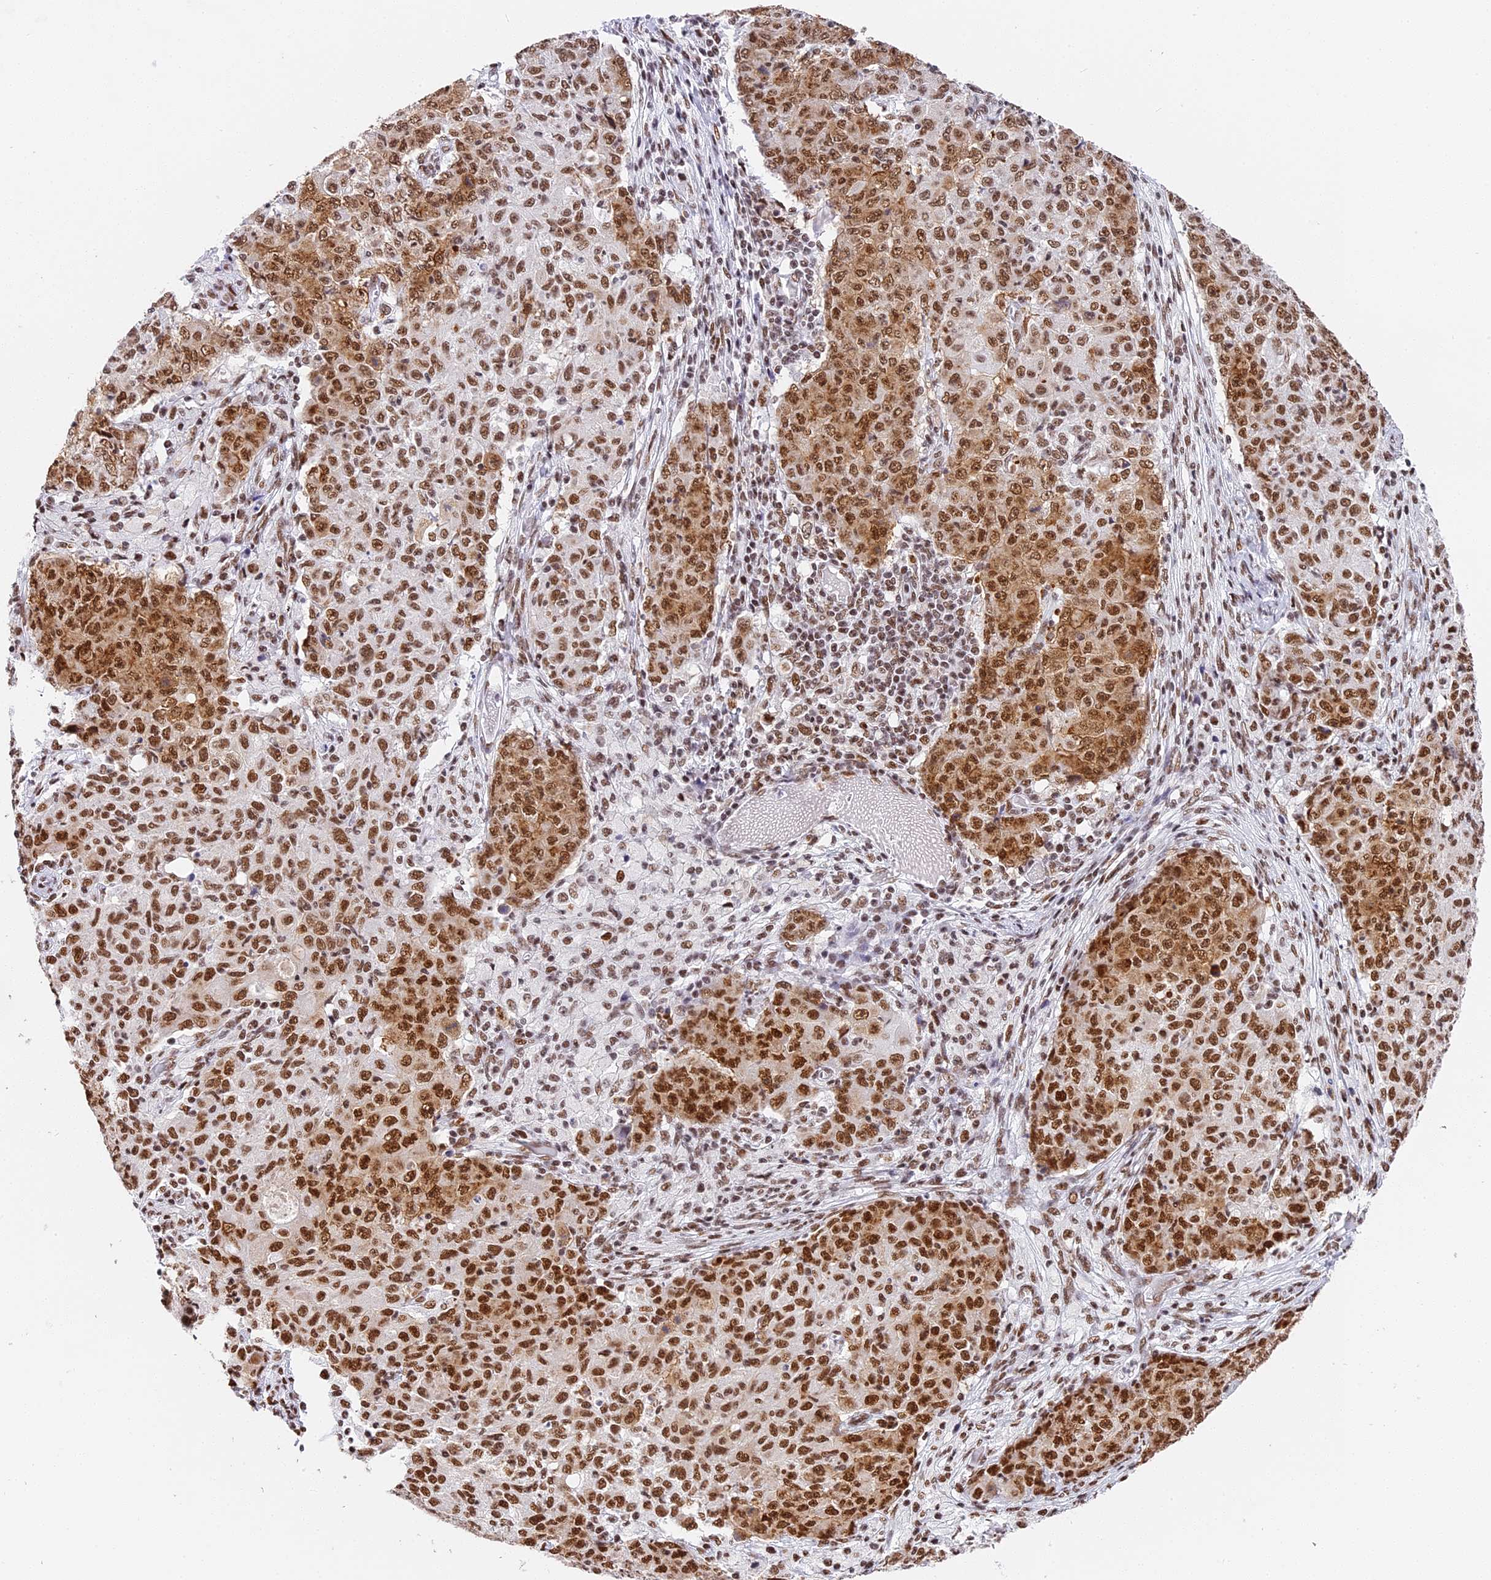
{"staining": {"intensity": "strong", "quantity": ">75%", "location": "nuclear"}, "tissue": "ovarian cancer", "cell_type": "Tumor cells", "image_type": "cancer", "snomed": [{"axis": "morphology", "description": "Carcinoma, endometroid"}, {"axis": "topography", "description": "Ovary"}], "caption": "DAB (3,3'-diaminobenzidine) immunohistochemical staining of human ovarian cancer (endometroid carcinoma) shows strong nuclear protein expression in about >75% of tumor cells.", "gene": "SBNO1", "patient": {"sex": "female", "age": 42}}